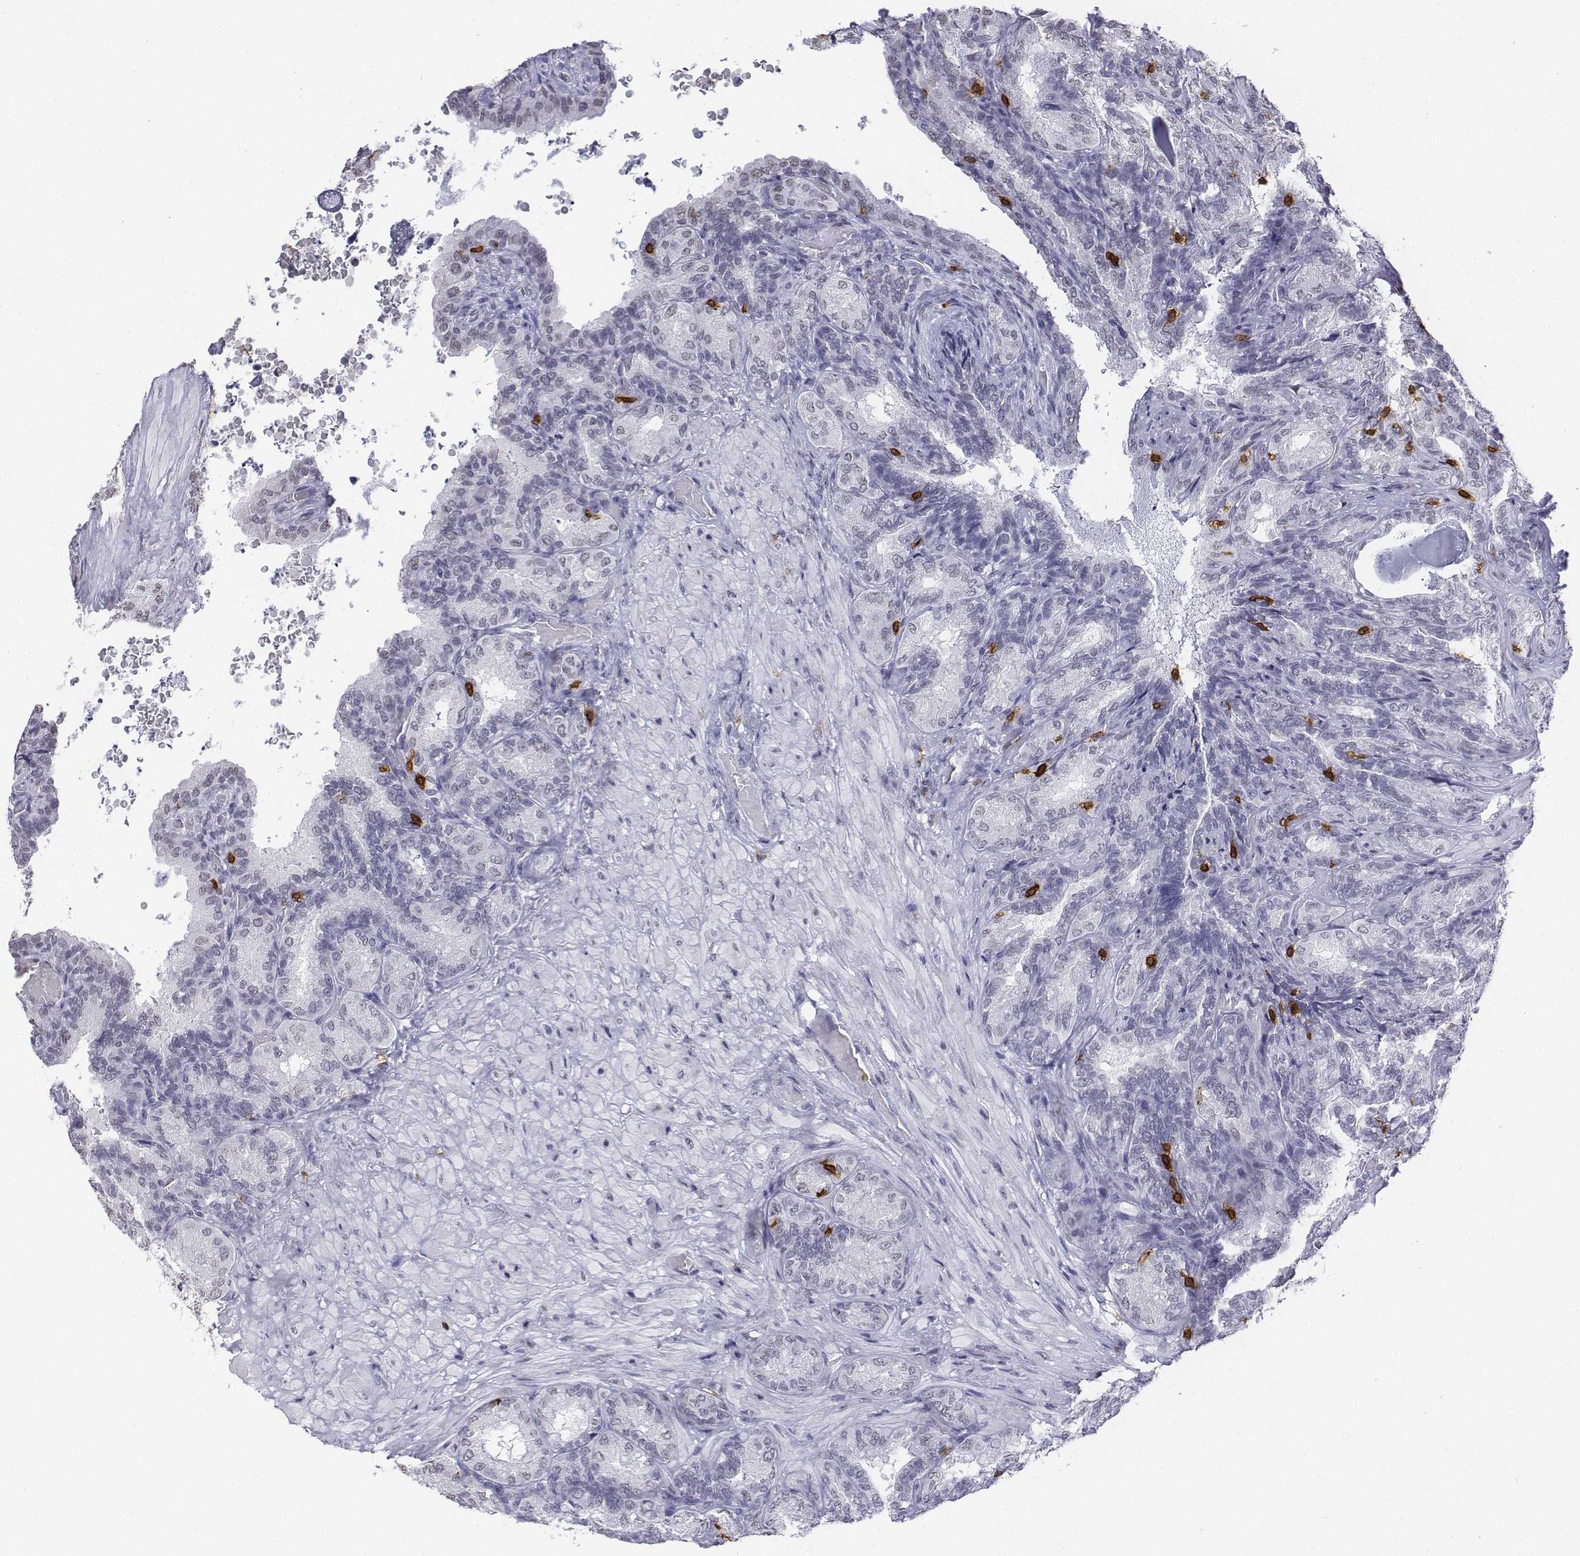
{"staining": {"intensity": "negative", "quantity": "none", "location": "none"}, "tissue": "seminal vesicle", "cell_type": "Glandular cells", "image_type": "normal", "snomed": [{"axis": "morphology", "description": "Normal tissue, NOS"}, {"axis": "topography", "description": "Seminal veicle"}], "caption": "This is a photomicrograph of IHC staining of normal seminal vesicle, which shows no staining in glandular cells. (Stains: DAB (3,3'-diaminobenzidine) immunohistochemistry with hematoxylin counter stain, Microscopy: brightfield microscopy at high magnification).", "gene": "CD3E", "patient": {"sex": "male", "age": 68}}